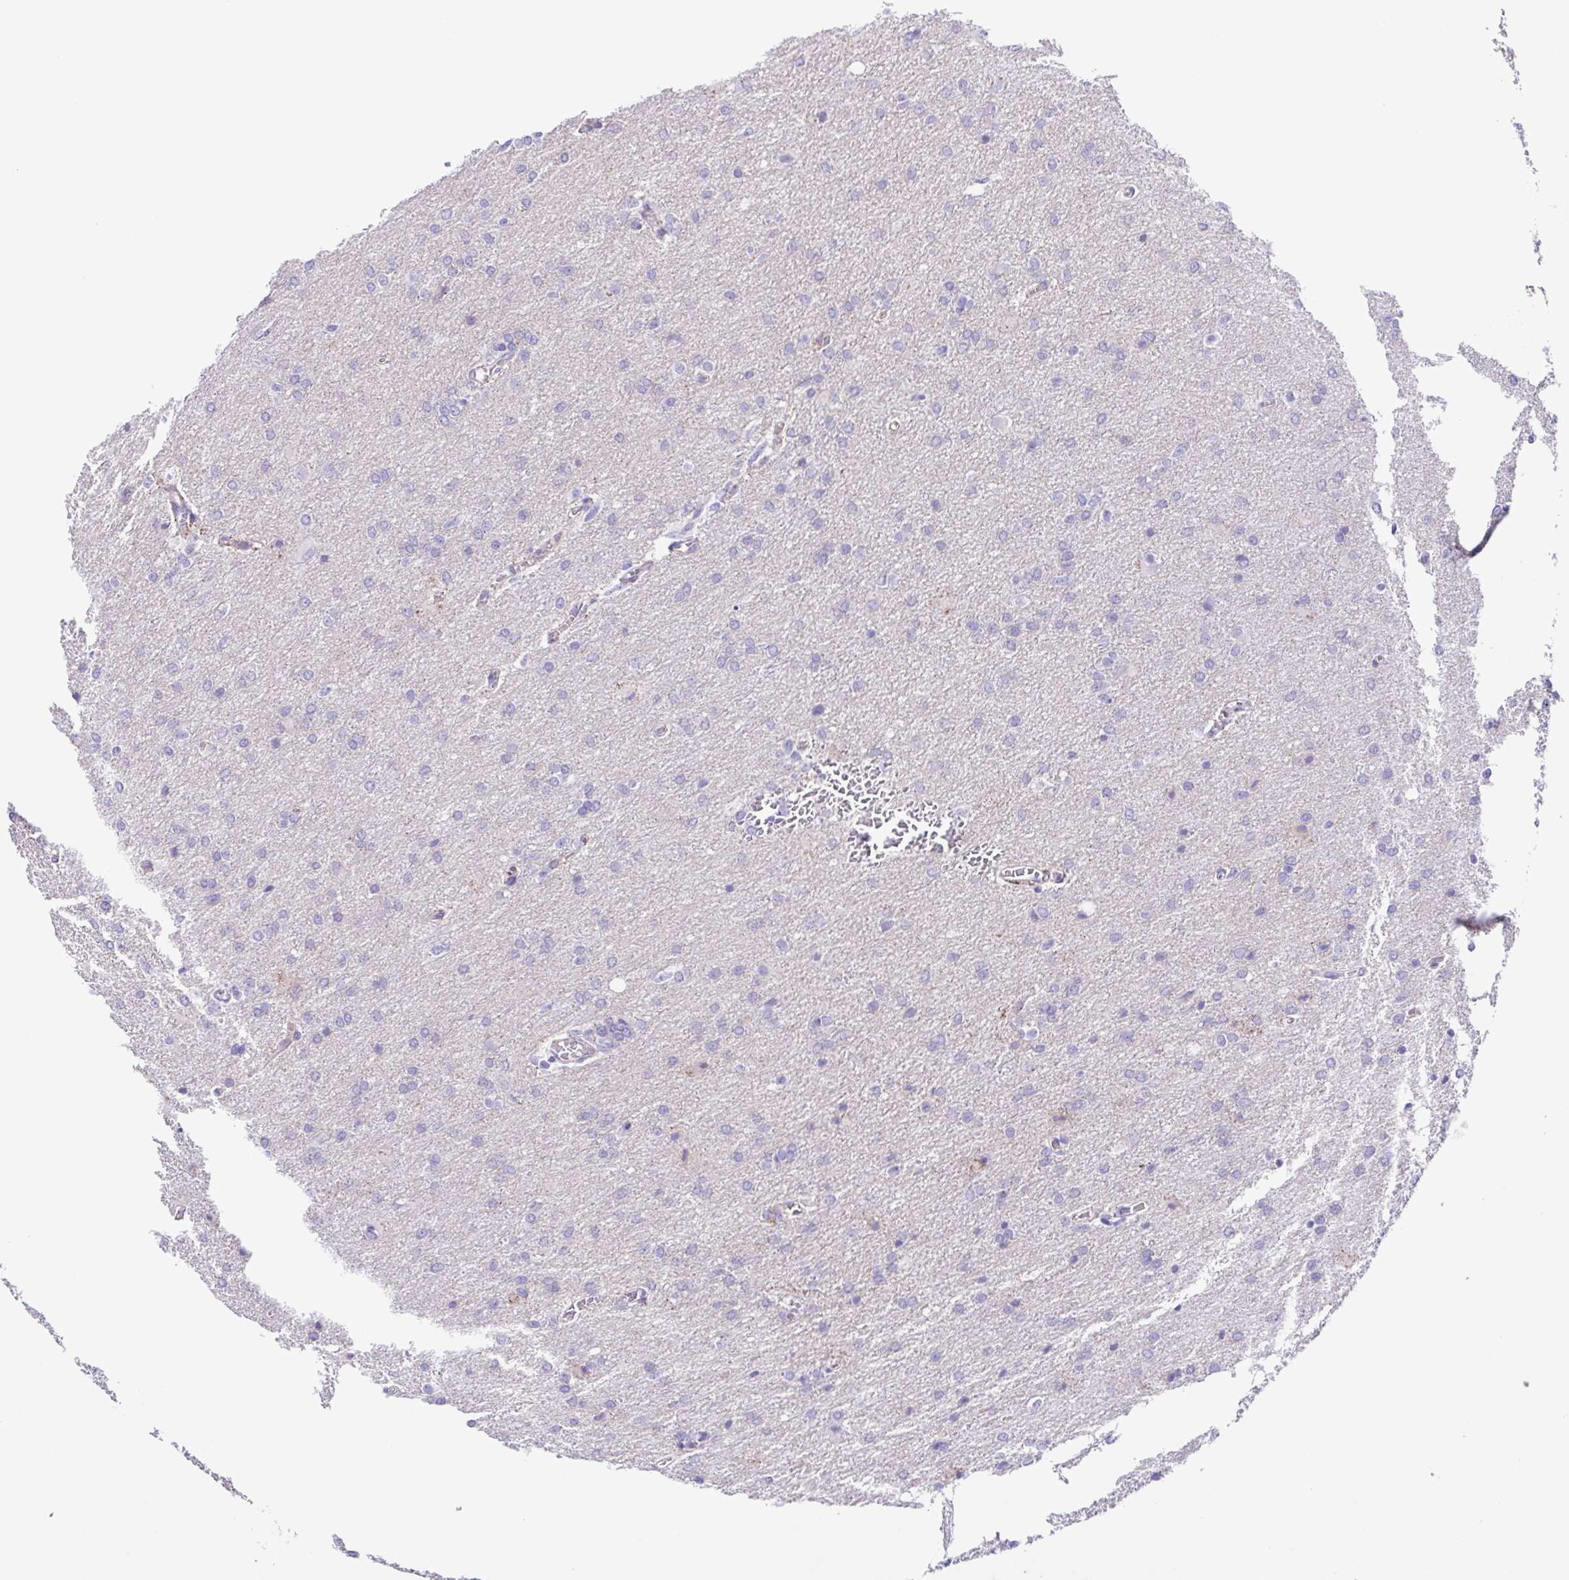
{"staining": {"intensity": "negative", "quantity": "none", "location": "none"}, "tissue": "glioma", "cell_type": "Tumor cells", "image_type": "cancer", "snomed": [{"axis": "morphology", "description": "Glioma, malignant, High grade"}, {"axis": "topography", "description": "Brain"}], "caption": "Immunohistochemistry (IHC) micrograph of malignant glioma (high-grade) stained for a protein (brown), which displays no staining in tumor cells.", "gene": "ISM2", "patient": {"sex": "male", "age": 68}}